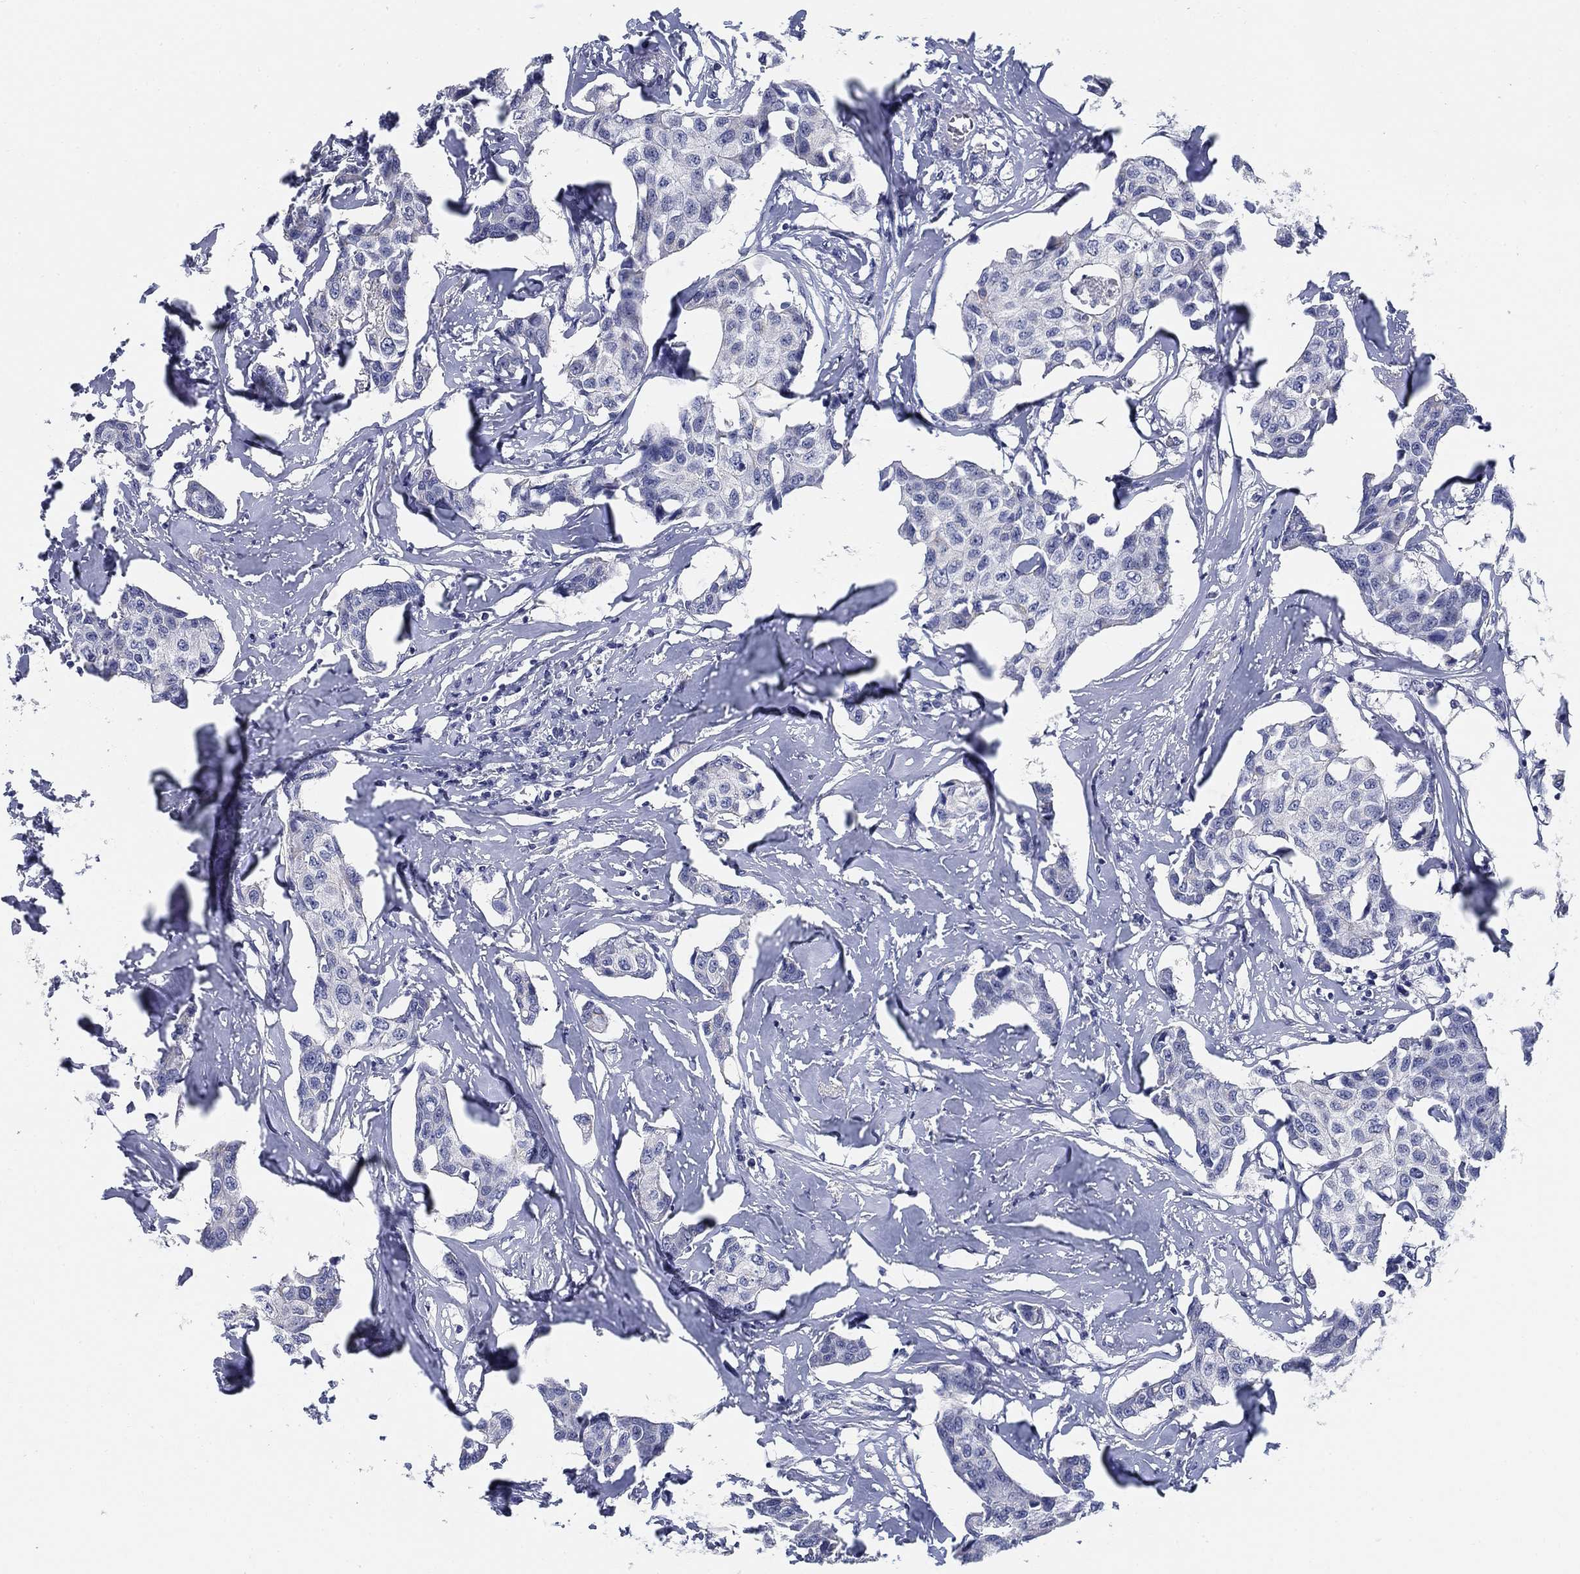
{"staining": {"intensity": "negative", "quantity": "none", "location": "none"}, "tissue": "breast cancer", "cell_type": "Tumor cells", "image_type": "cancer", "snomed": [{"axis": "morphology", "description": "Duct carcinoma"}, {"axis": "topography", "description": "Breast"}], "caption": "Breast cancer (infiltrating ductal carcinoma) was stained to show a protein in brown. There is no significant expression in tumor cells.", "gene": "CLUL1", "patient": {"sex": "female", "age": 80}}